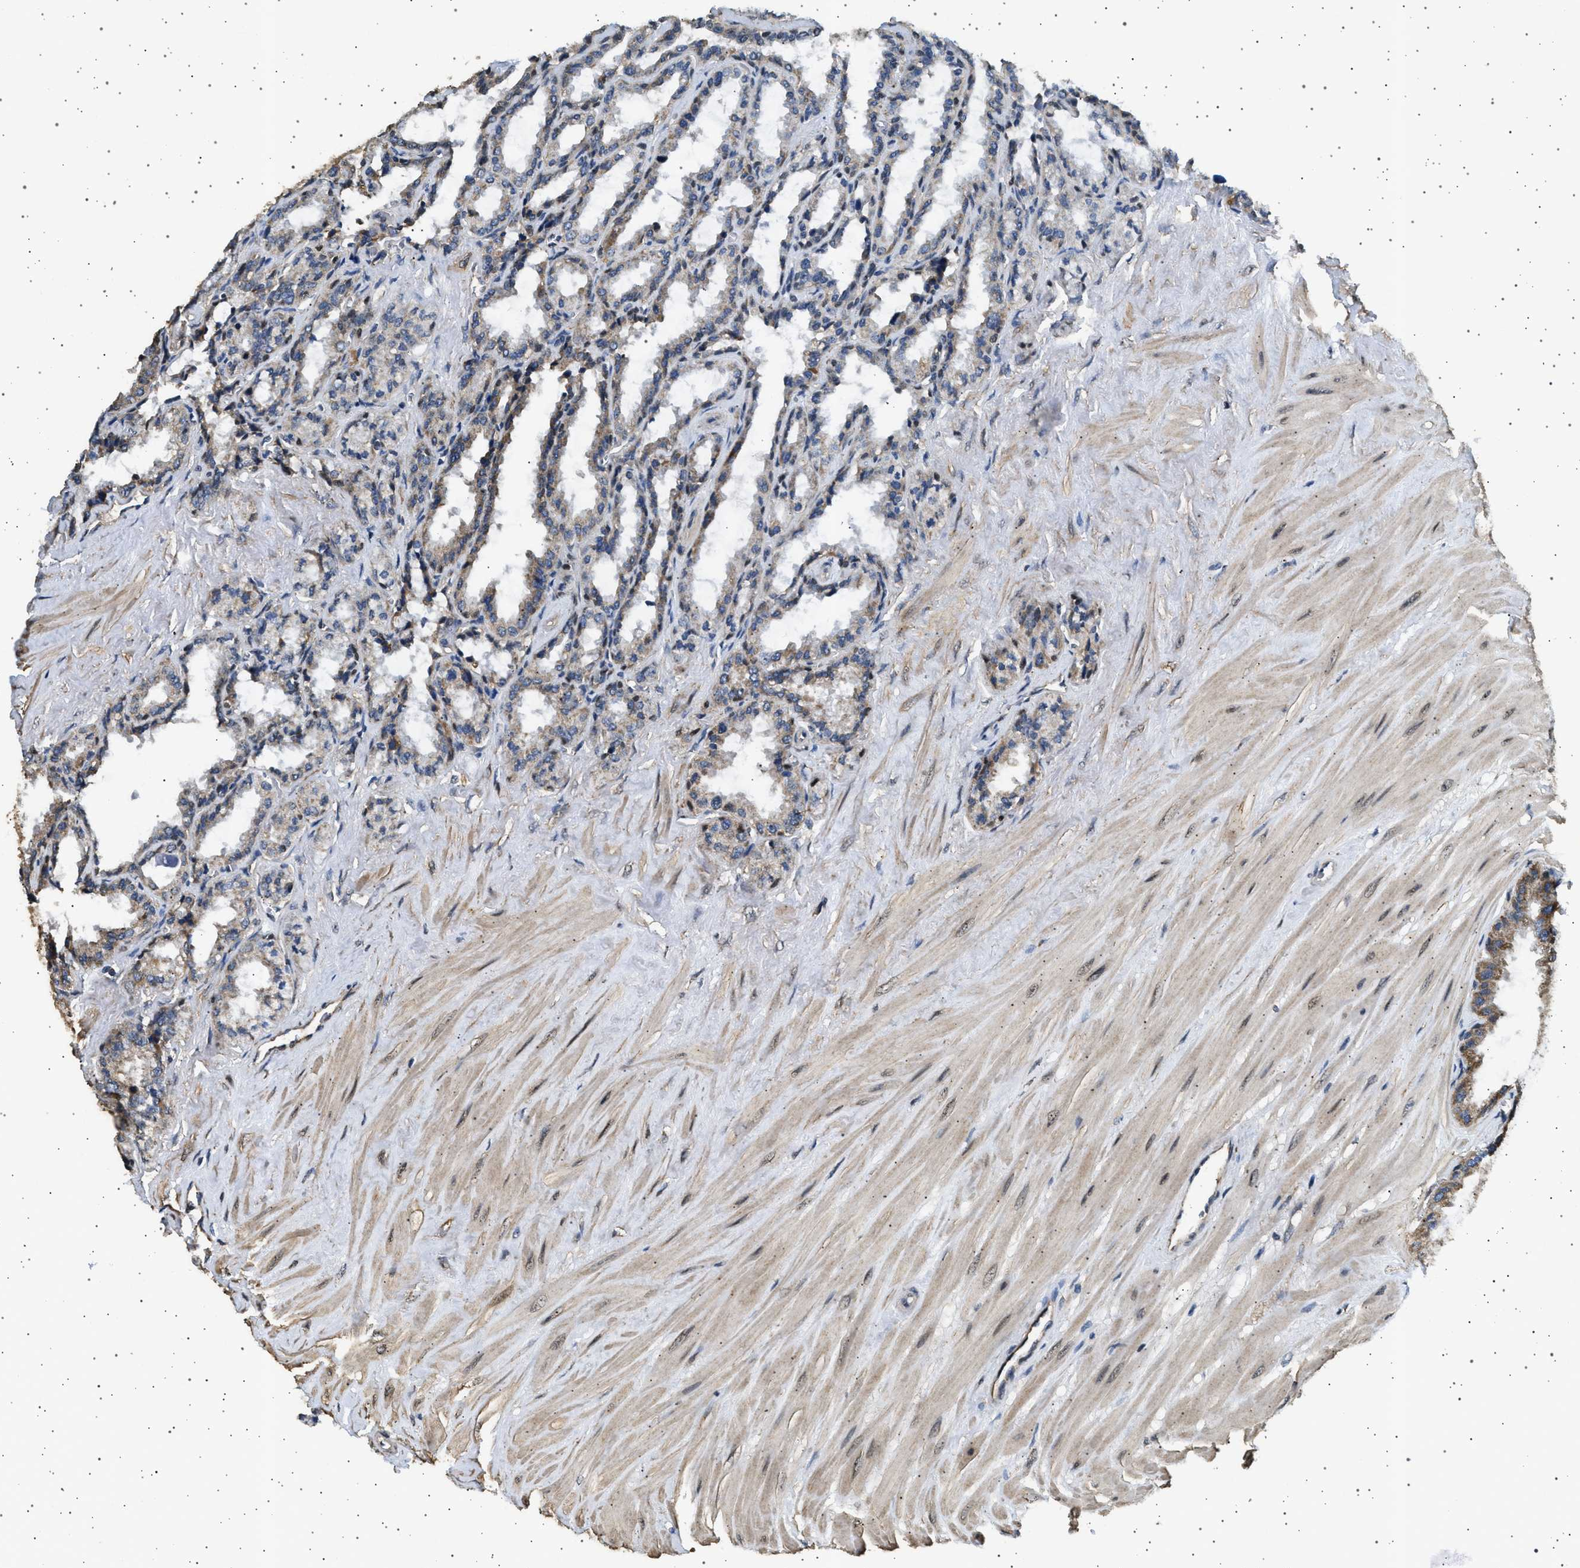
{"staining": {"intensity": "moderate", "quantity": ">75%", "location": "cytoplasmic/membranous"}, "tissue": "seminal vesicle", "cell_type": "Glandular cells", "image_type": "normal", "snomed": [{"axis": "morphology", "description": "Normal tissue, NOS"}, {"axis": "topography", "description": "Seminal veicle"}], "caption": "A high-resolution micrograph shows immunohistochemistry staining of normal seminal vesicle, which displays moderate cytoplasmic/membranous expression in about >75% of glandular cells. The staining was performed using DAB (3,3'-diaminobenzidine) to visualize the protein expression in brown, while the nuclei were stained in blue with hematoxylin (Magnification: 20x).", "gene": "KCNA4", "patient": {"sex": "male", "age": 46}}